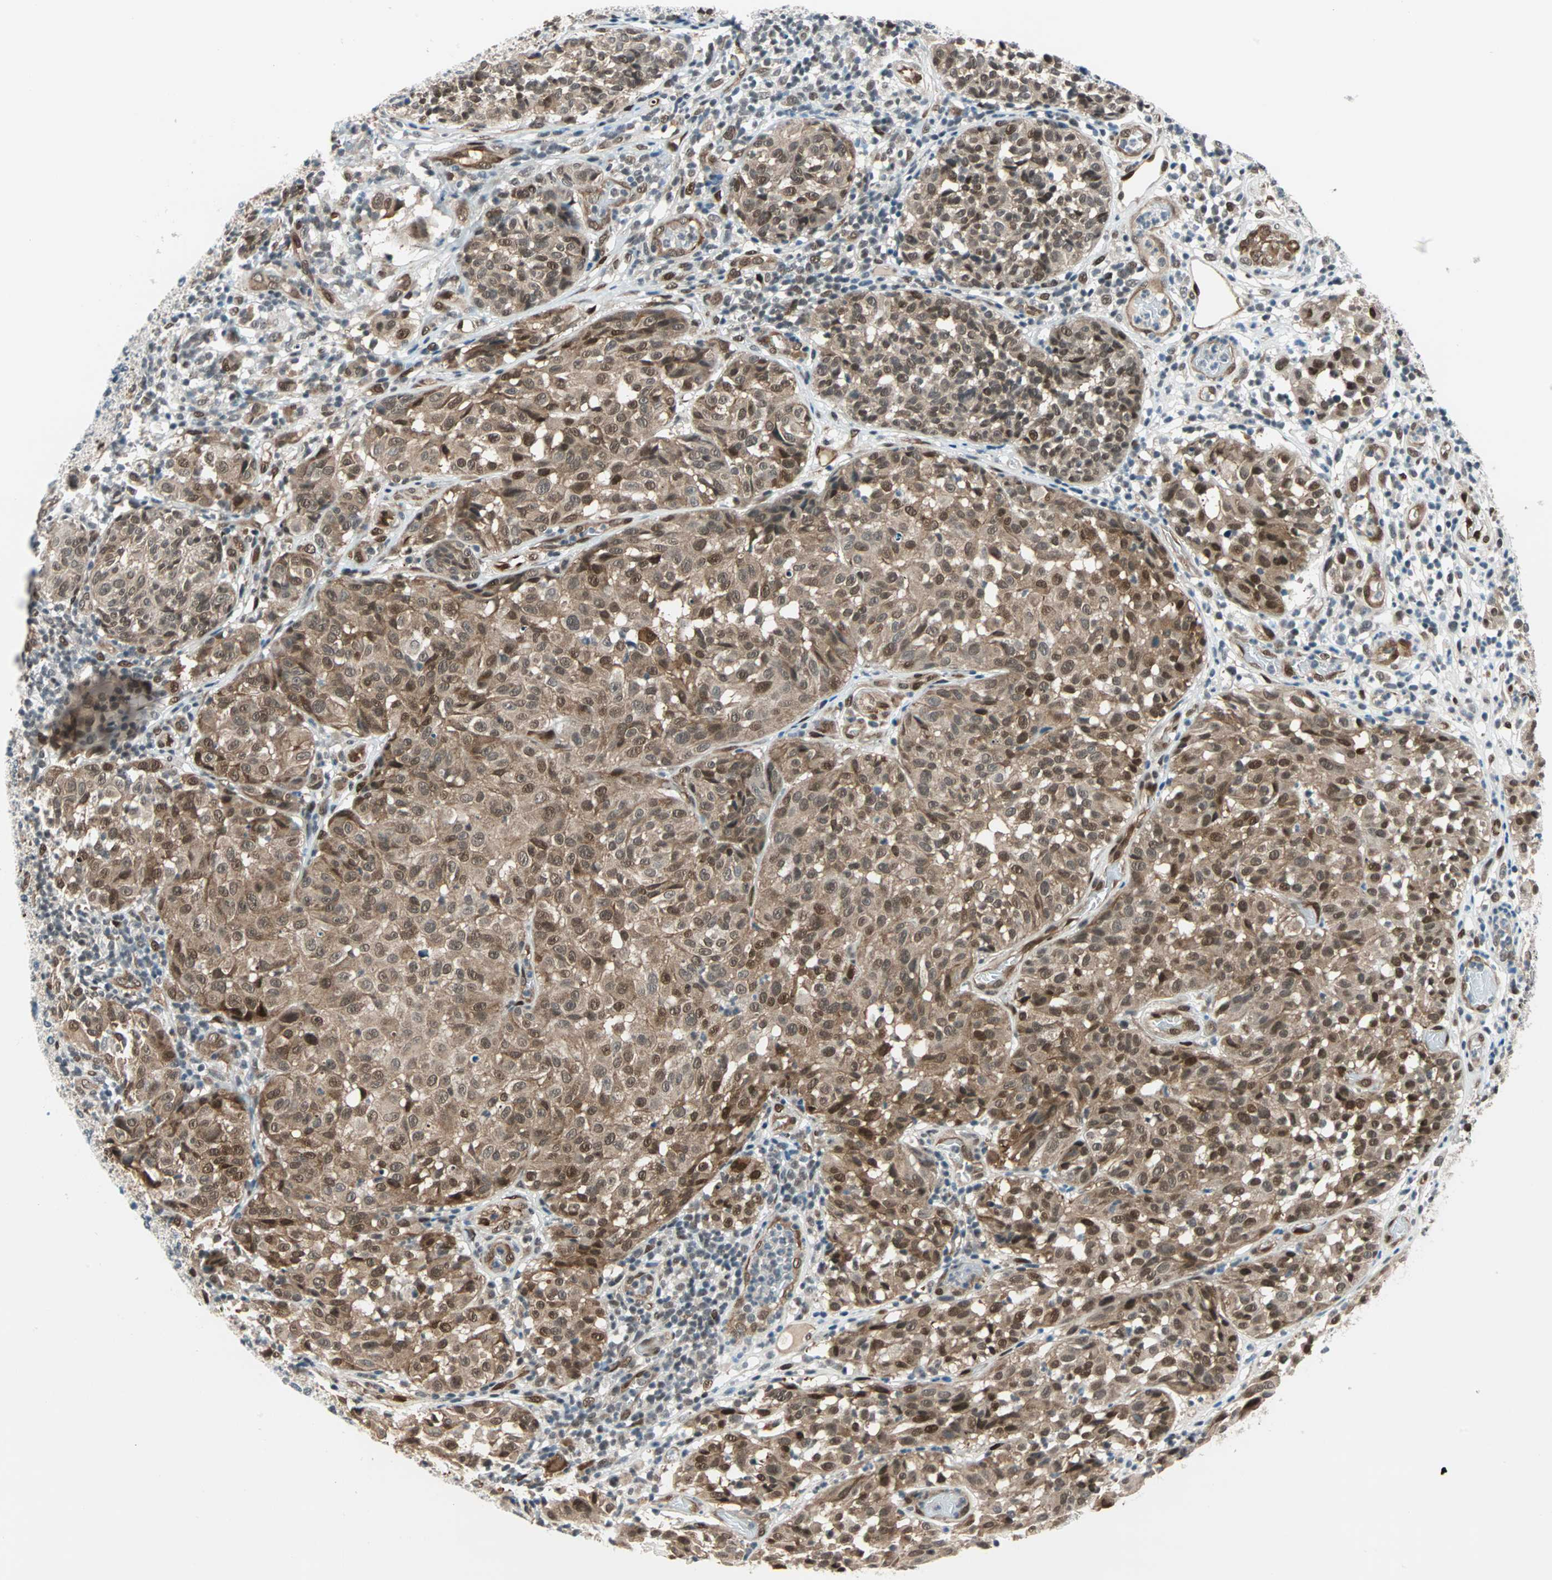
{"staining": {"intensity": "moderate", "quantity": ">75%", "location": "cytoplasmic/membranous,nuclear"}, "tissue": "melanoma", "cell_type": "Tumor cells", "image_type": "cancer", "snomed": [{"axis": "morphology", "description": "Malignant melanoma, NOS"}, {"axis": "topography", "description": "Skin"}], "caption": "The micrograph shows staining of melanoma, revealing moderate cytoplasmic/membranous and nuclear protein expression (brown color) within tumor cells.", "gene": "WWTR1", "patient": {"sex": "female", "age": 46}}